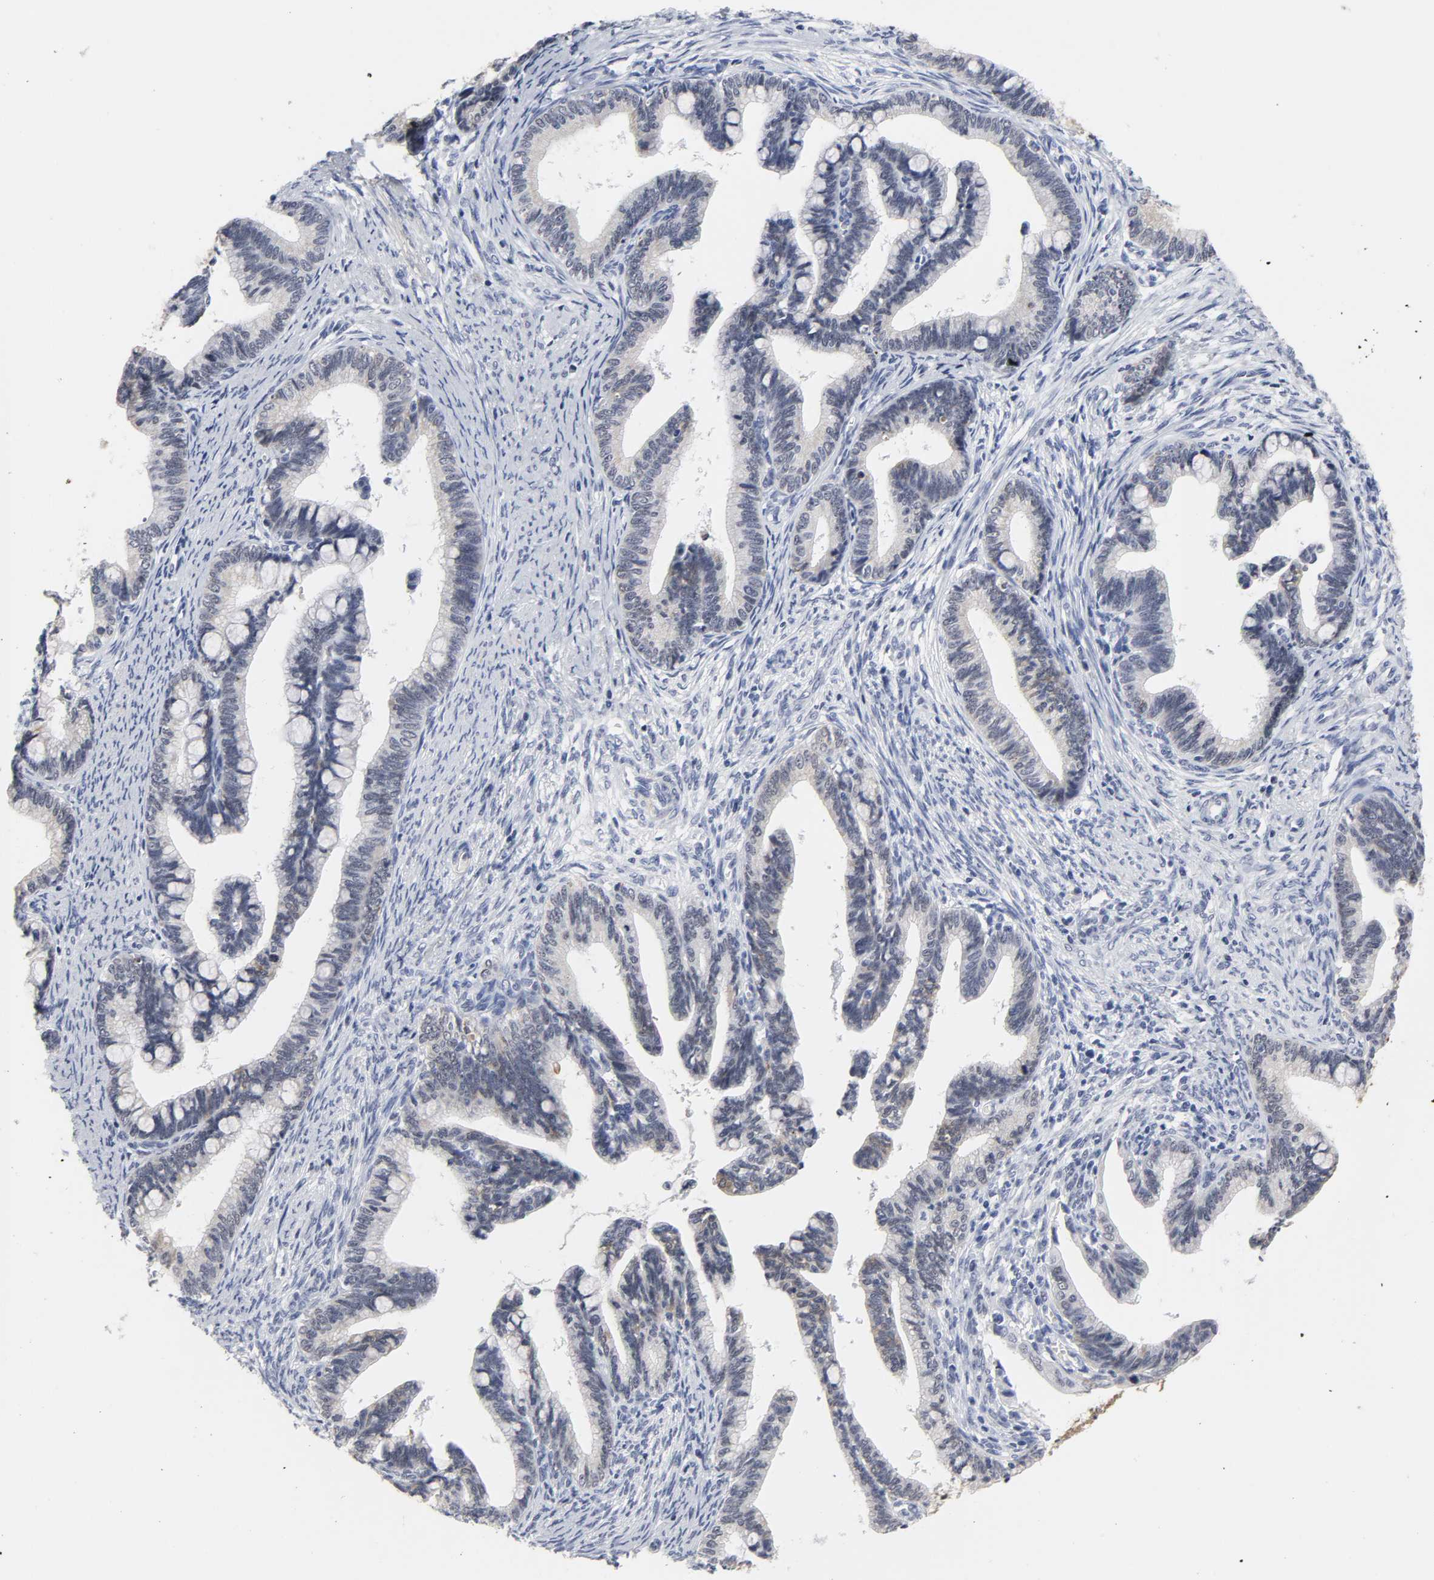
{"staining": {"intensity": "negative", "quantity": "none", "location": "none"}, "tissue": "cervical cancer", "cell_type": "Tumor cells", "image_type": "cancer", "snomed": [{"axis": "morphology", "description": "Adenocarcinoma, NOS"}, {"axis": "topography", "description": "Cervix"}], "caption": "A high-resolution histopathology image shows immunohistochemistry staining of cervical adenocarcinoma, which exhibits no significant positivity in tumor cells. (DAB IHC, high magnification).", "gene": "GRHL2", "patient": {"sex": "female", "age": 36}}